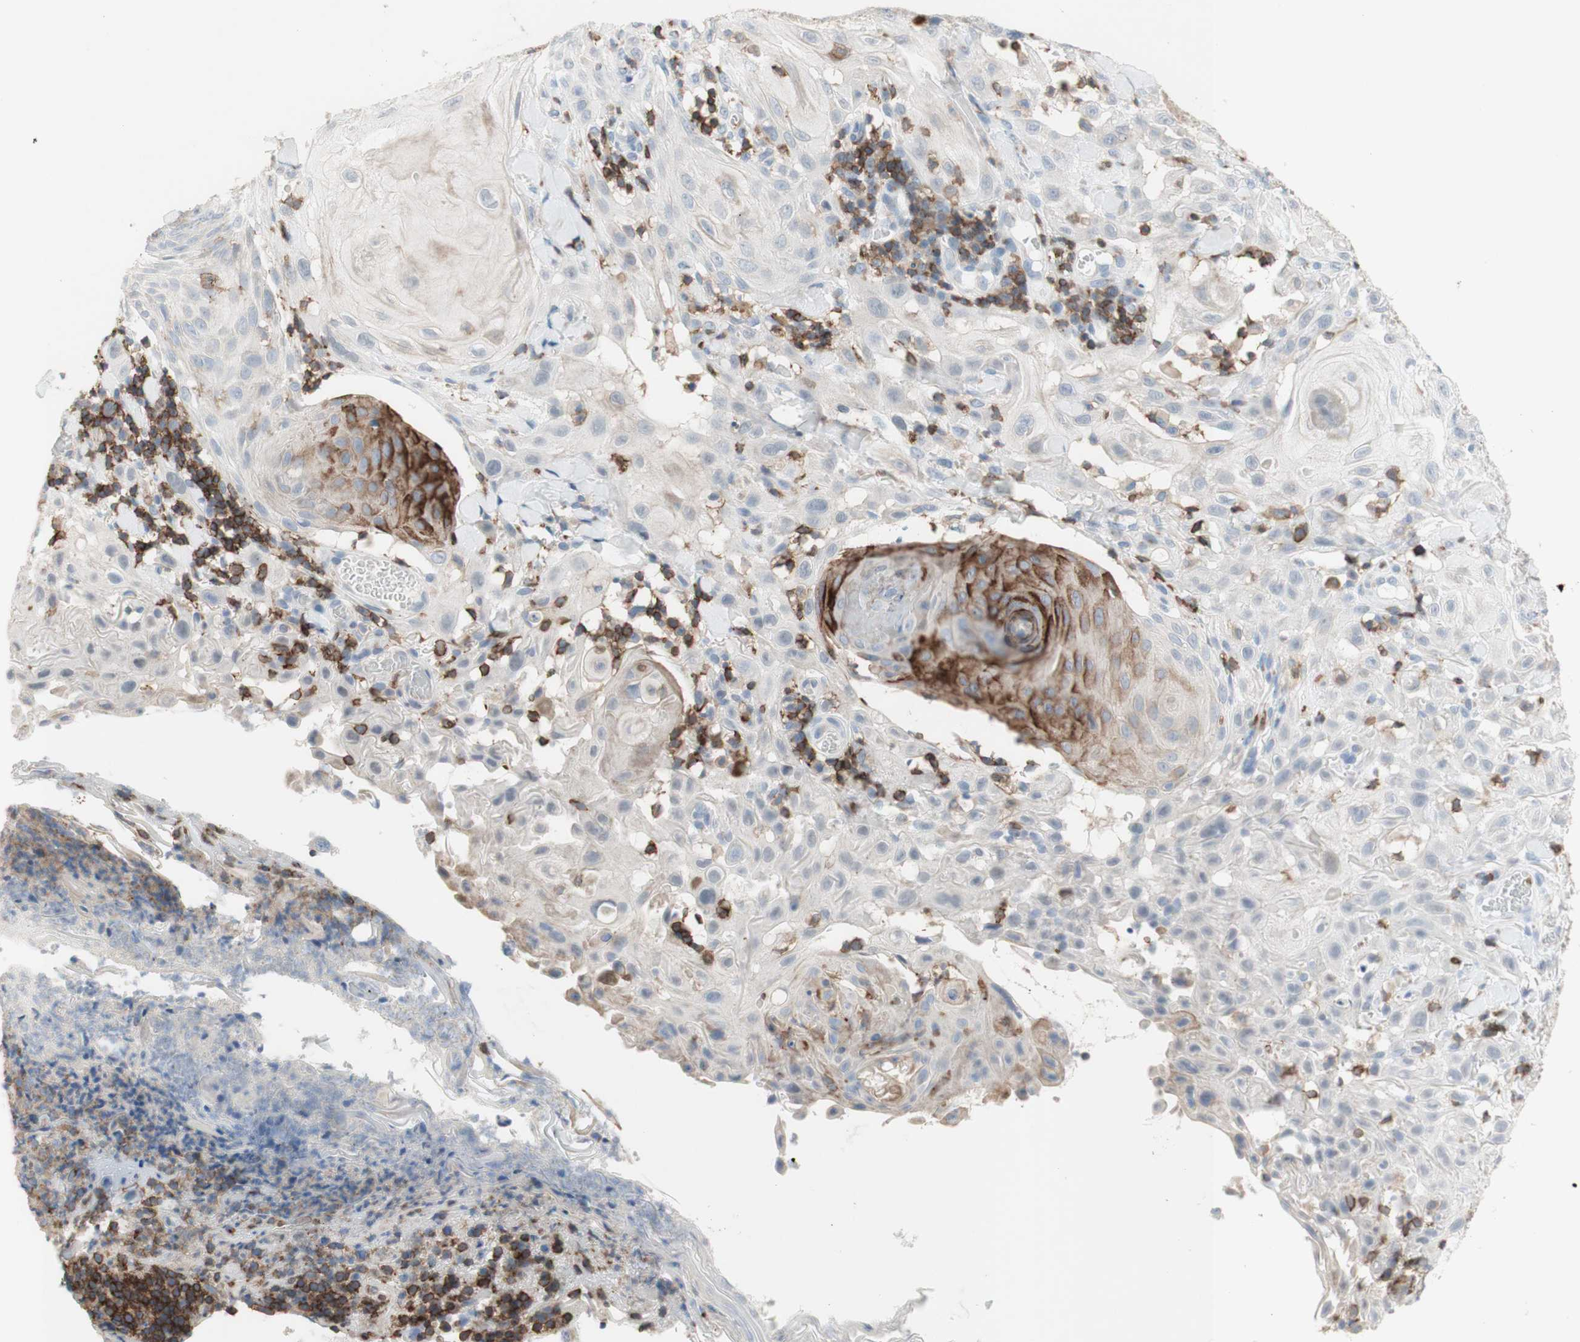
{"staining": {"intensity": "negative", "quantity": "none", "location": "none"}, "tissue": "skin cancer", "cell_type": "Tumor cells", "image_type": "cancer", "snomed": [{"axis": "morphology", "description": "Squamous cell carcinoma, NOS"}, {"axis": "topography", "description": "Skin"}], "caption": "Immunohistochemistry (IHC) histopathology image of skin cancer (squamous cell carcinoma) stained for a protein (brown), which displays no positivity in tumor cells.", "gene": "SPINK6", "patient": {"sex": "male", "age": 24}}